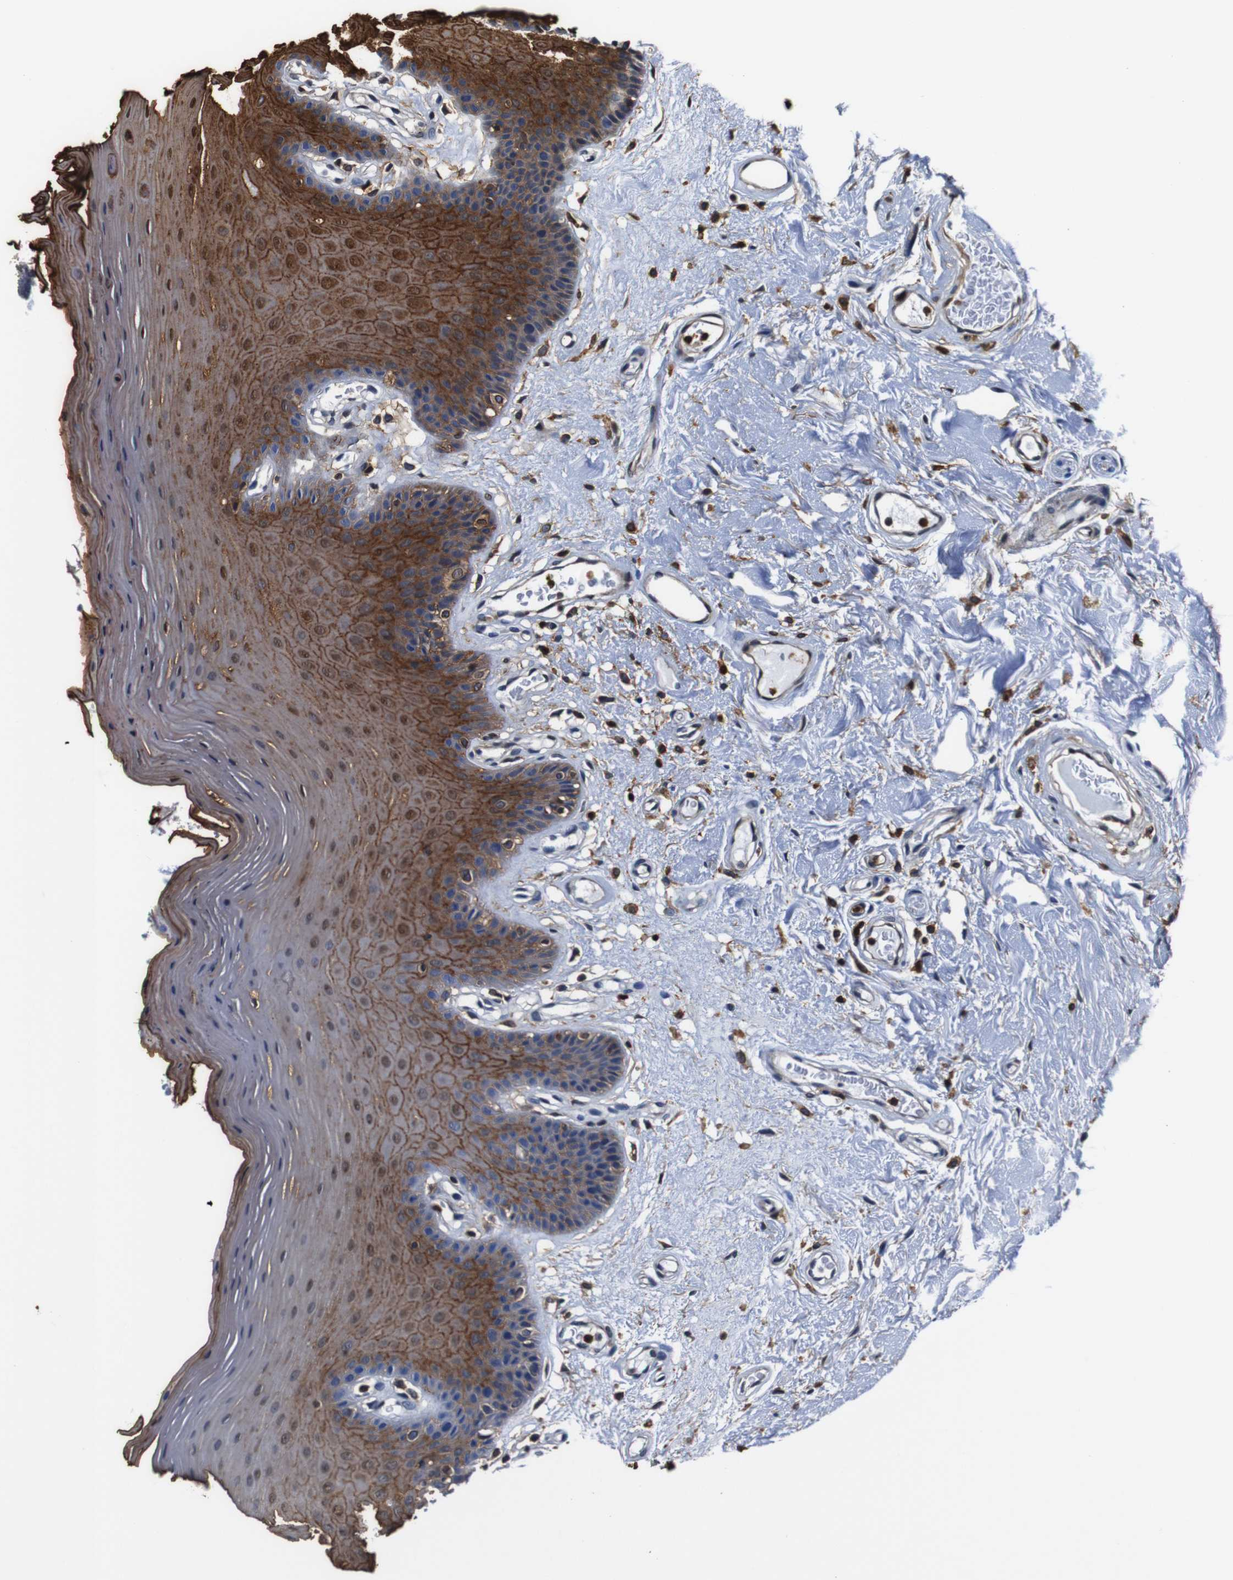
{"staining": {"intensity": "strong", "quantity": ">75%", "location": "cytoplasmic/membranous,nuclear"}, "tissue": "oral mucosa", "cell_type": "Squamous epithelial cells", "image_type": "normal", "snomed": [{"axis": "morphology", "description": "Normal tissue, NOS"}, {"axis": "morphology", "description": "Squamous cell carcinoma, NOS"}, {"axis": "topography", "description": "Skeletal muscle"}, {"axis": "topography", "description": "Adipose tissue"}, {"axis": "topography", "description": "Vascular tissue"}, {"axis": "topography", "description": "Oral tissue"}, {"axis": "topography", "description": "Peripheral nerve tissue"}, {"axis": "topography", "description": "Head-Neck"}], "caption": "A brown stain highlights strong cytoplasmic/membranous,nuclear expression of a protein in squamous epithelial cells of unremarkable human oral mucosa.", "gene": "ANXA1", "patient": {"sex": "male", "age": 71}}